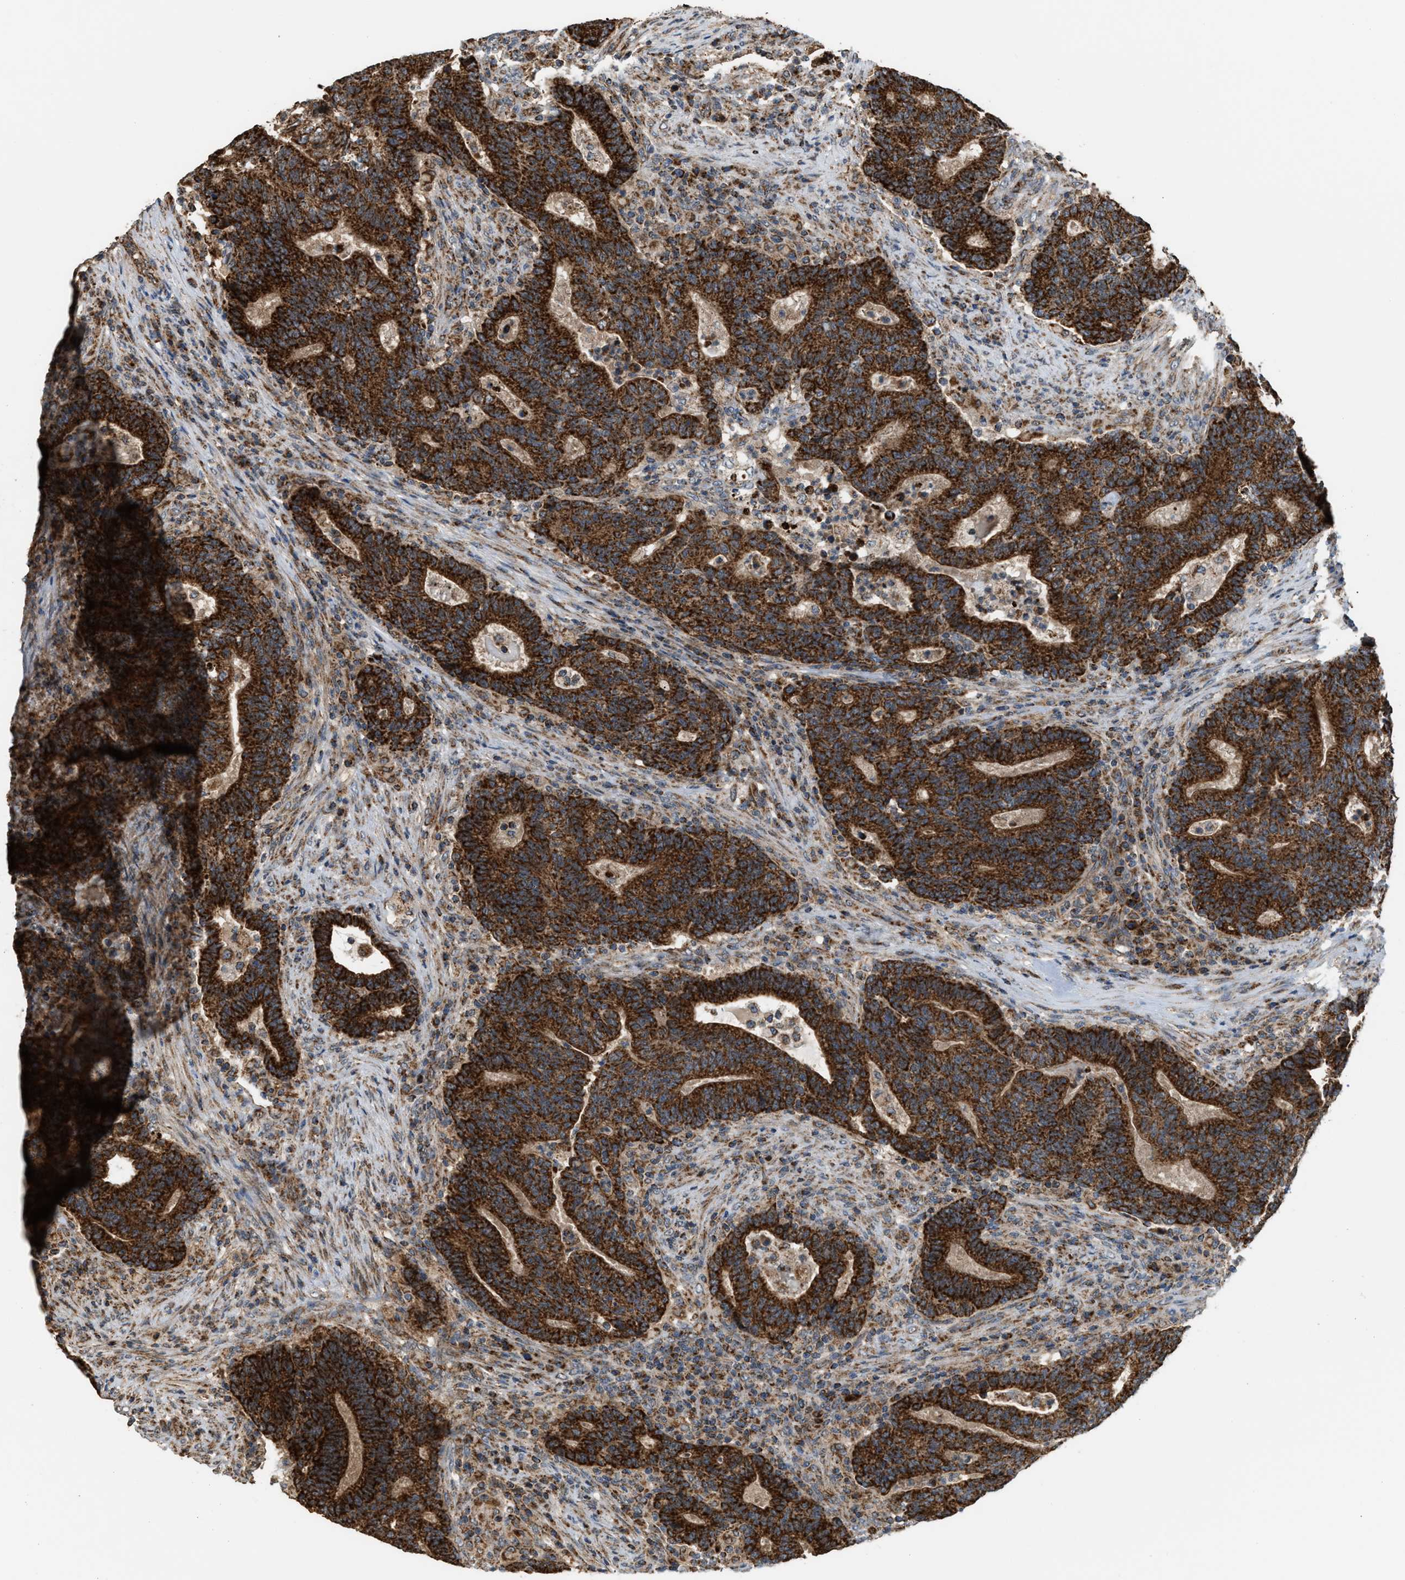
{"staining": {"intensity": "strong", "quantity": ">75%", "location": "cytoplasmic/membranous"}, "tissue": "colorectal cancer", "cell_type": "Tumor cells", "image_type": "cancer", "snomed": [{"axis": "morphology", "description": "Adenocarcinoma, NOS"}, {"axis": "topography", "description": "Colon"}], "caption": "Immunohistochemistry of human colorectal cancer (adenocarcinoma) reveals high levels of strong cytoplasmic/membranous expression in approximately >75% of tumor cells. Nuclei are stained in blue.", "gene": "SGSM2", "patient": {"sex": "female", "age": 75}}